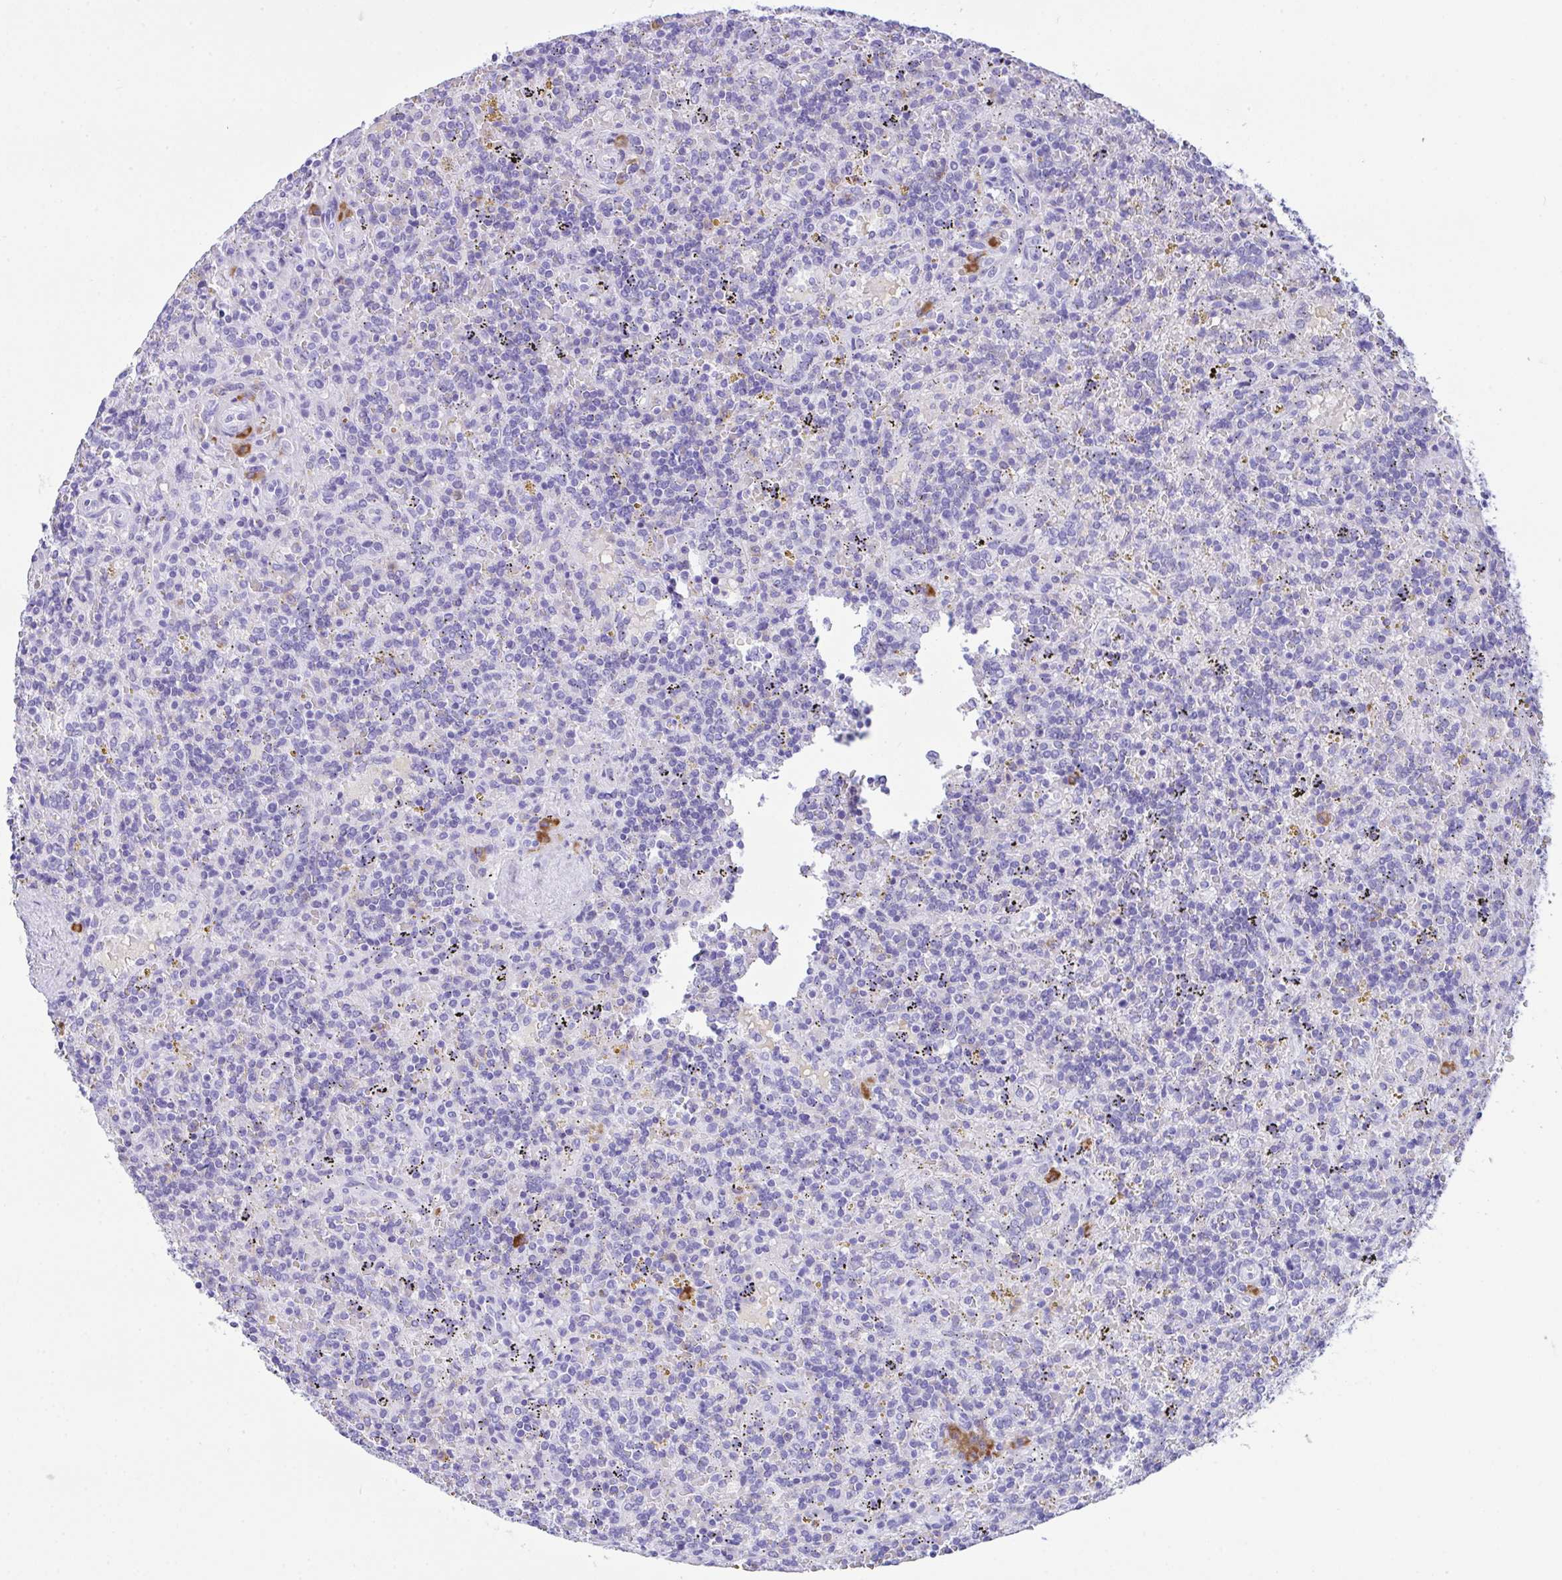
{"staining": {"intensity": "negative", "quantity": "none", "location": "none"}, "tissue": "lymphoma", "cell_type": "Tumor cells", "image_type": "cancer", "snomed": [{"axis": "morphology", "description": "Malignant lymphoma, non-Hodgkin's type, Low grade"}, {"axis": "topography", "description": "Spleen"}], "caption": "This image is of malignant lymphoma, non-Hodgkin's type (low-grade) stained with immunohistochemistry (IHC) to label a protein in brown with the nuclei are counter-stained blue. There is no expression in tumor cells. (Stains: DAB immunohistochemistry (IHC) with hematoxylin counter stain, Microscopy: brightfield microscopy at high magnification).", "gene": "BEST4", "patient": {"sex": "male", "age": 67}}